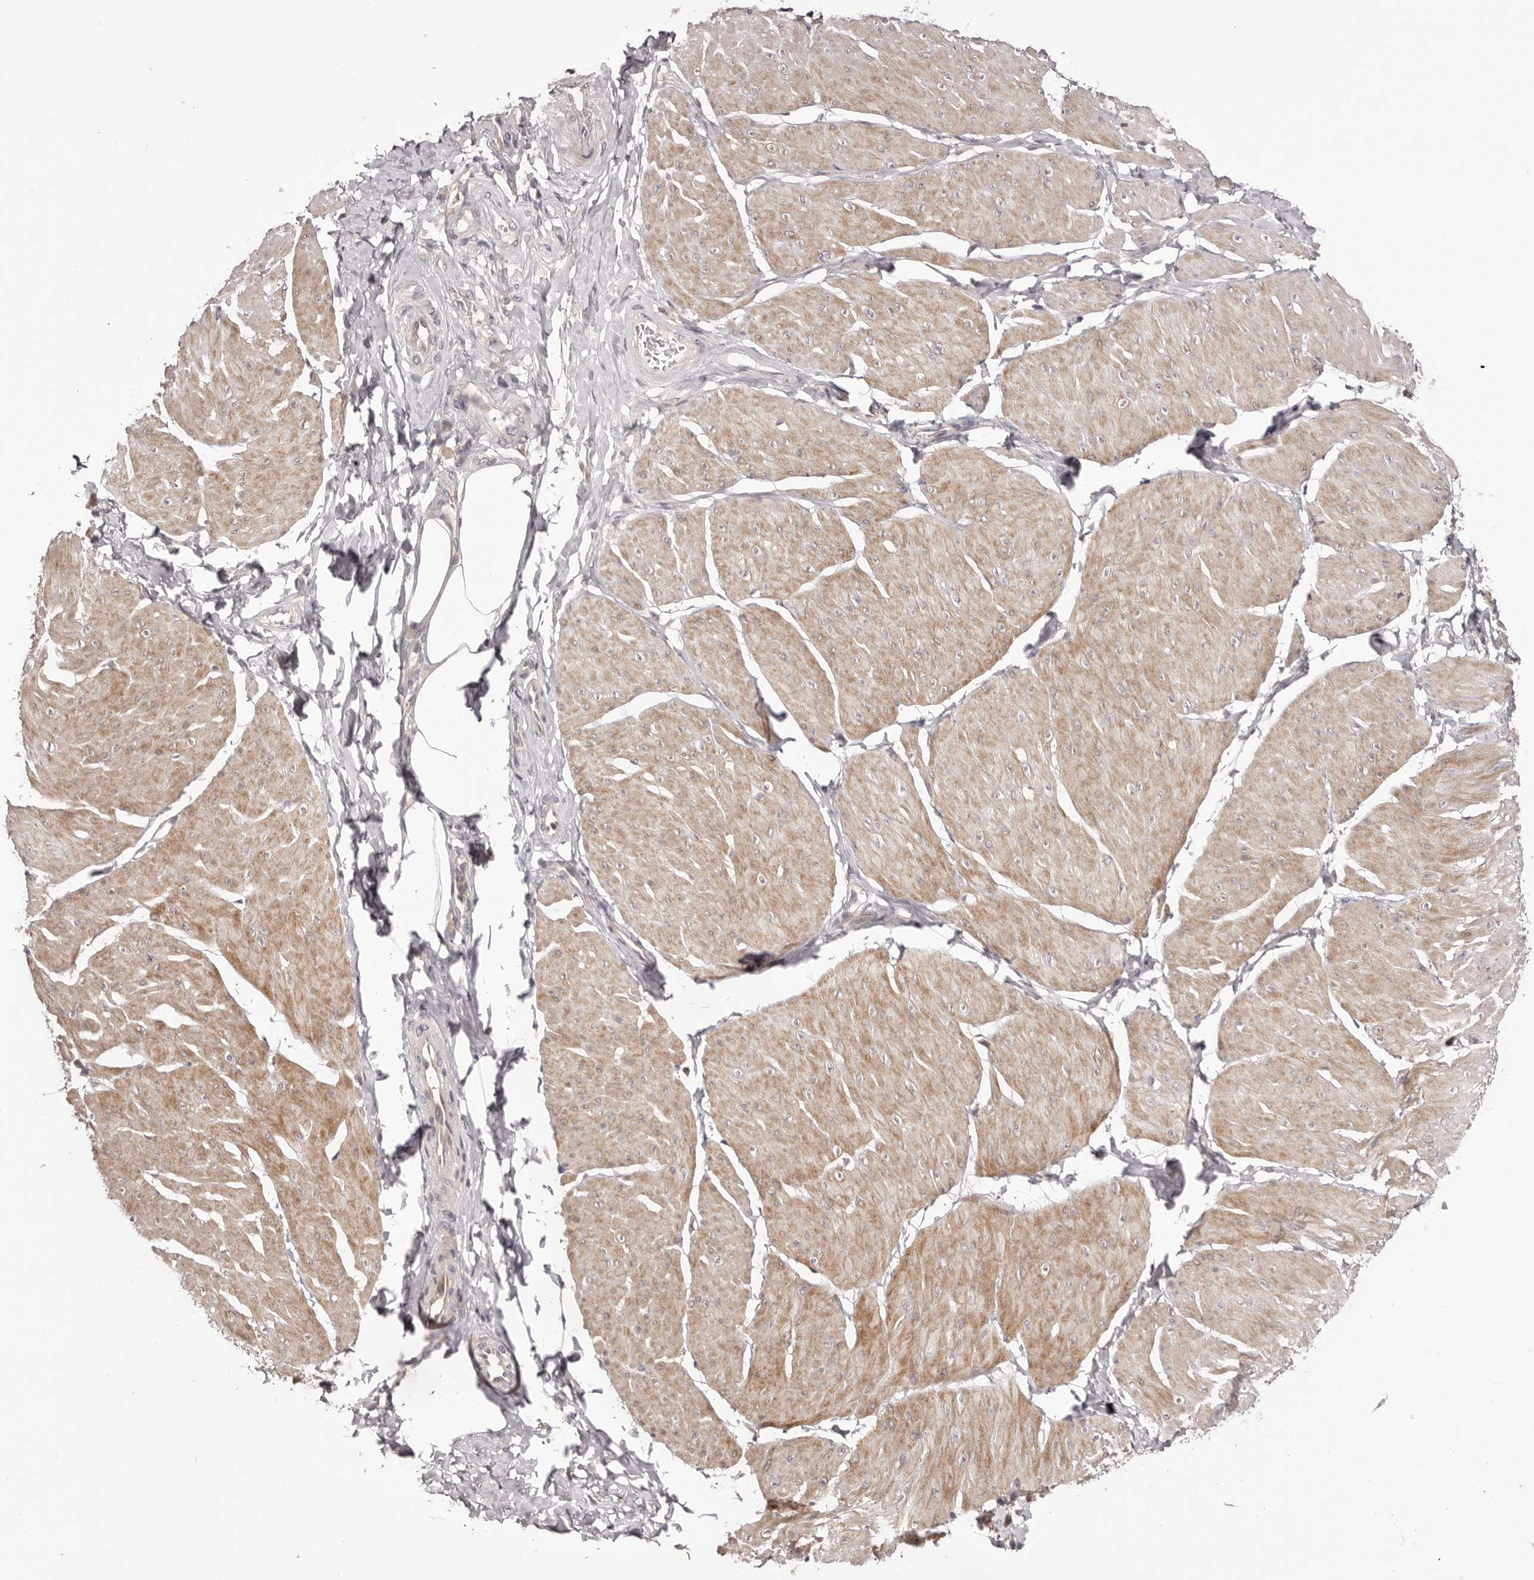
{"staining": {"intensity": "weak", "quantity": ">75%", "location": "cytoplasmic/membranous"}, "tissue": "smooth muscle", "cell_type": "Smooth muscle cells", "image_type": "normal", "snomed": [{"axis": "morphology", "description": "Urothelial carcinoma, High grade"}, {"axis": "topography", "description": "Urinary bladder"}], "caption": "Immunohistochemistry (IHC) histopathology image of unremarkable smooth muscle: smooth muscle stained using IHC demonstrates low levels of weak protein expression localized specifically in the cytoplasmic/membranous of smooth muscle cells, appearing as a cytoplasmic/membranous brown color.", "gene": "KCNJ8", "patient": {"sex": "male", "age": 46}}